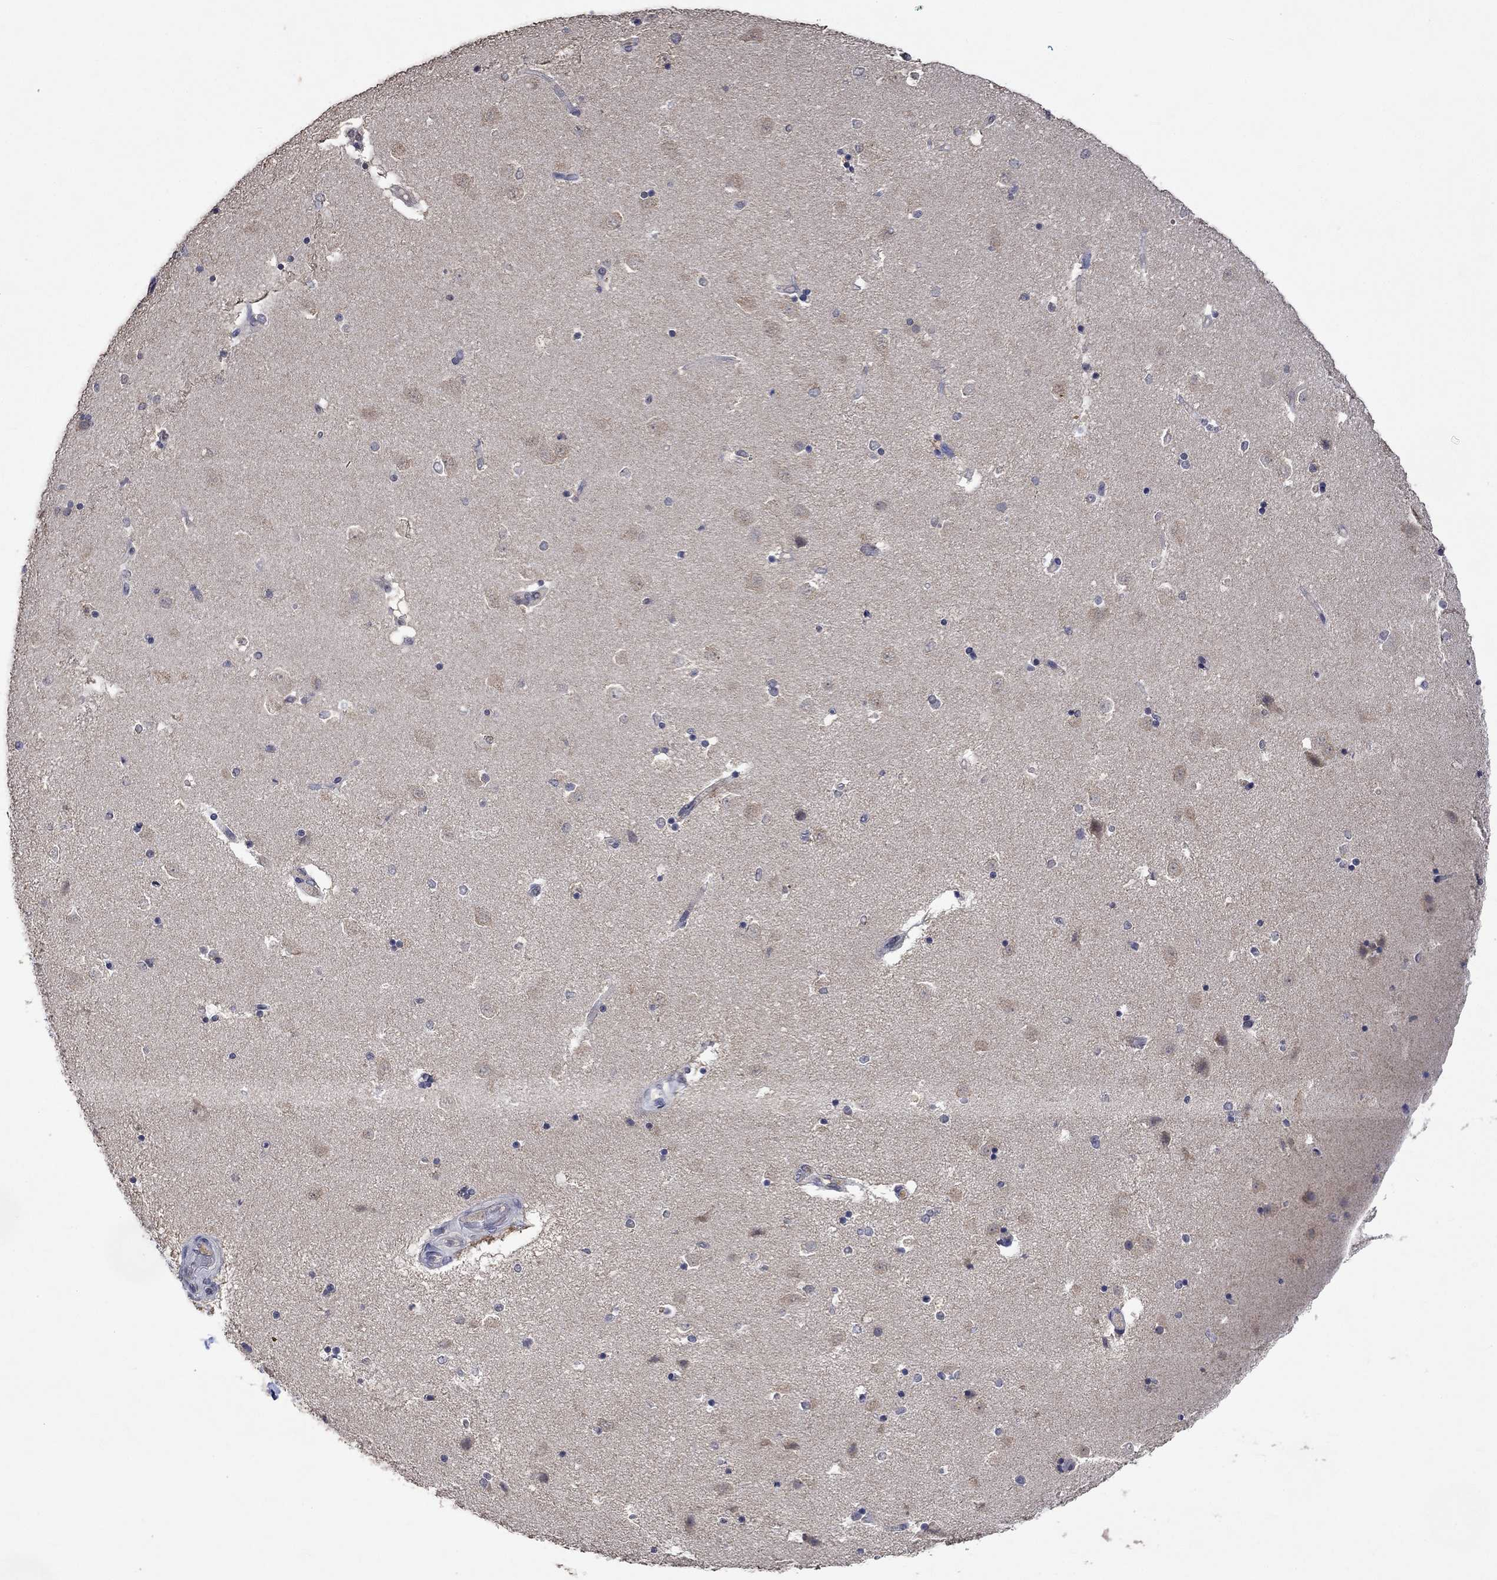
{"staining": {"intensity": "negative", "quantity": "none", "location": "none"}, "tissue": "caudate", "cell_type": "Glial cells", "image_type": "normal", "snomed": [{"axis": "morphology", "description": "Normal tissue, NOS"}, {"axis": "topography", "description": "Lateral ventricle wall"}], "caption": "Immunohistochemistry image of unremarkable caudate: caudate stained with DAB exhibits no significant protein expression in glial cells.", "gene": "PTPN20", "patient": {"sex": "male", "age": 51}}